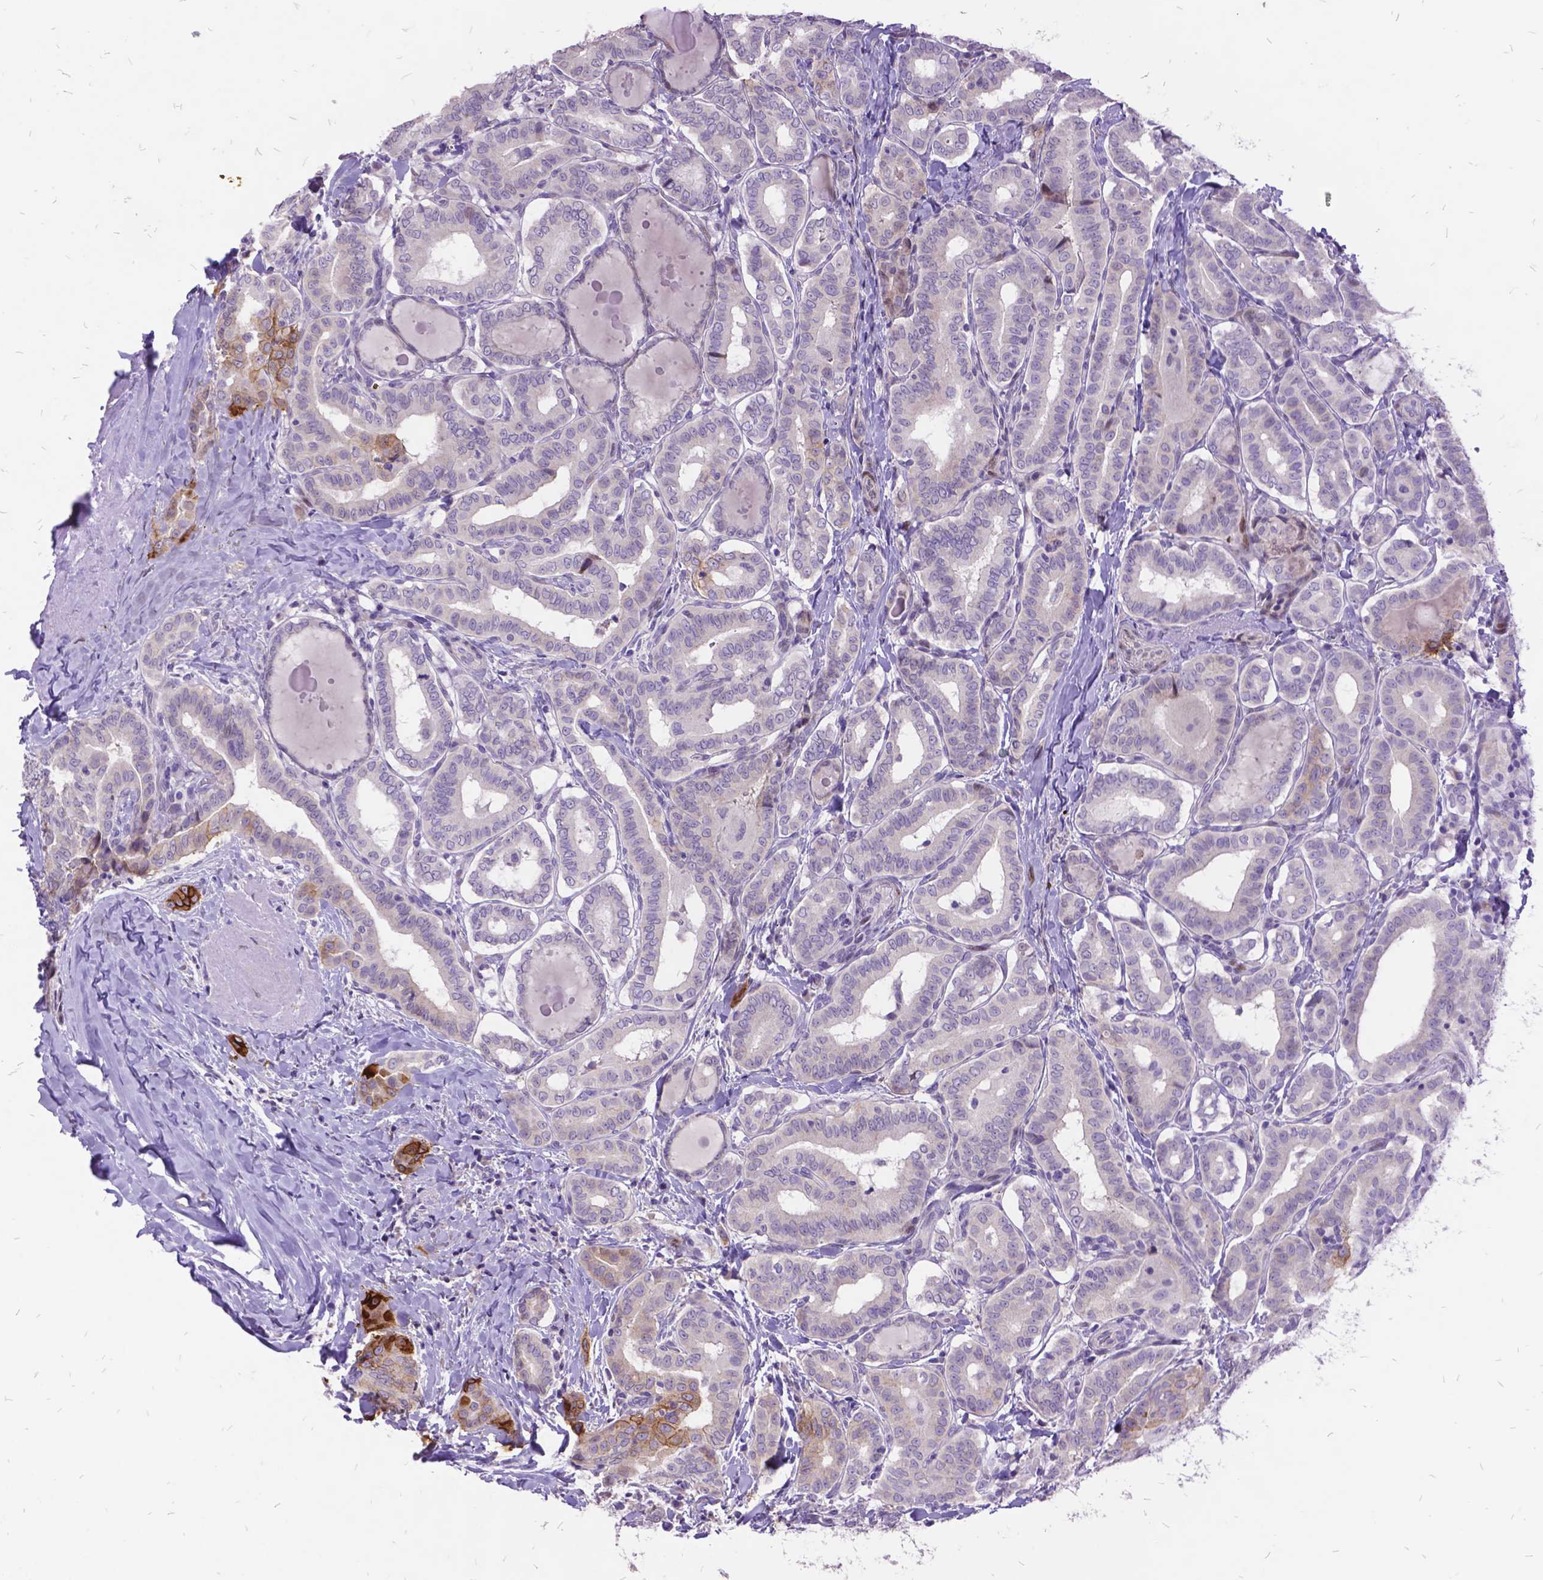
{"staining": {"intensity": "negative", "quantity": "none", "location": "none"}, "tissue": "thyroid cancer", "cell_type": "Tumor cells", "image_type": "cancer", "snomed": [{"axis": "morphology", "description": "Papillary adenocarcinoma, NOS"}, {"axis": "morphology", "description": "Papillary adenoma metastatic"}, {"axis": "topography", "description": "Thyroid gland"}], "caption": "Photomicrograph shows no protein staining in tumor cells of thyroid papillary adenocarcinoma tissue.", "gene": "ITGB6", "patient": {"sex": "female", "age": 50}}